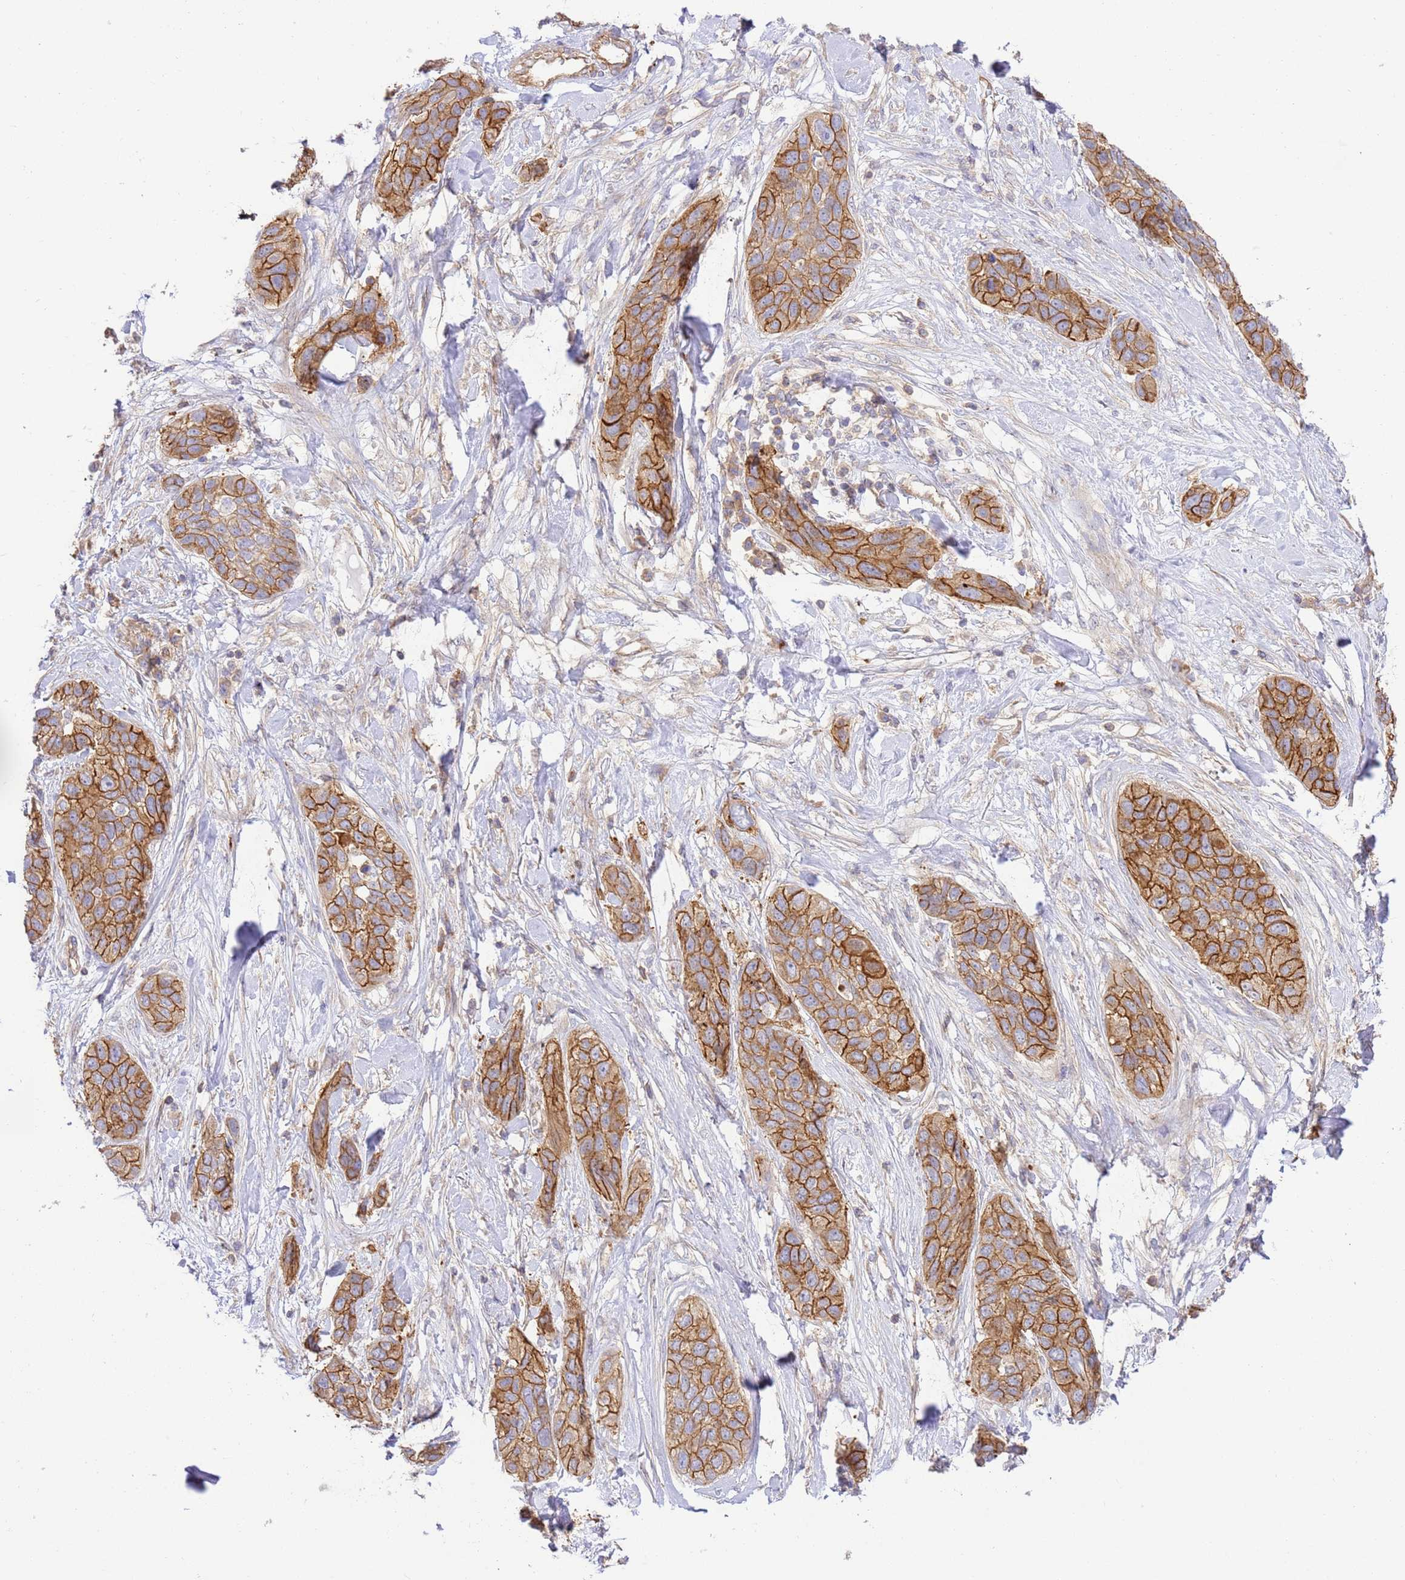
{"staining": {"intensity": "strong", "quantity": ">75%", "location": "cytoplasmic/membranous"}, "tissue": "lung cancer", "cell_type": "Tumor cells", "image_type": "cancer", "snomed": [{"axis": "morphology", "description": "Squamous cell carcinoma, NOS"}, {"axis": "topography", "description": "Lung"}], "caption": "Immunohistochemical staining of human squamous cell carcinoma (lung) shows high levels of strong cytoplasmic/membranous positivity in approximately >75% of tumor cells.", "gene": "EFCAB8", "patient": {"sex": "female", "age": 70}}